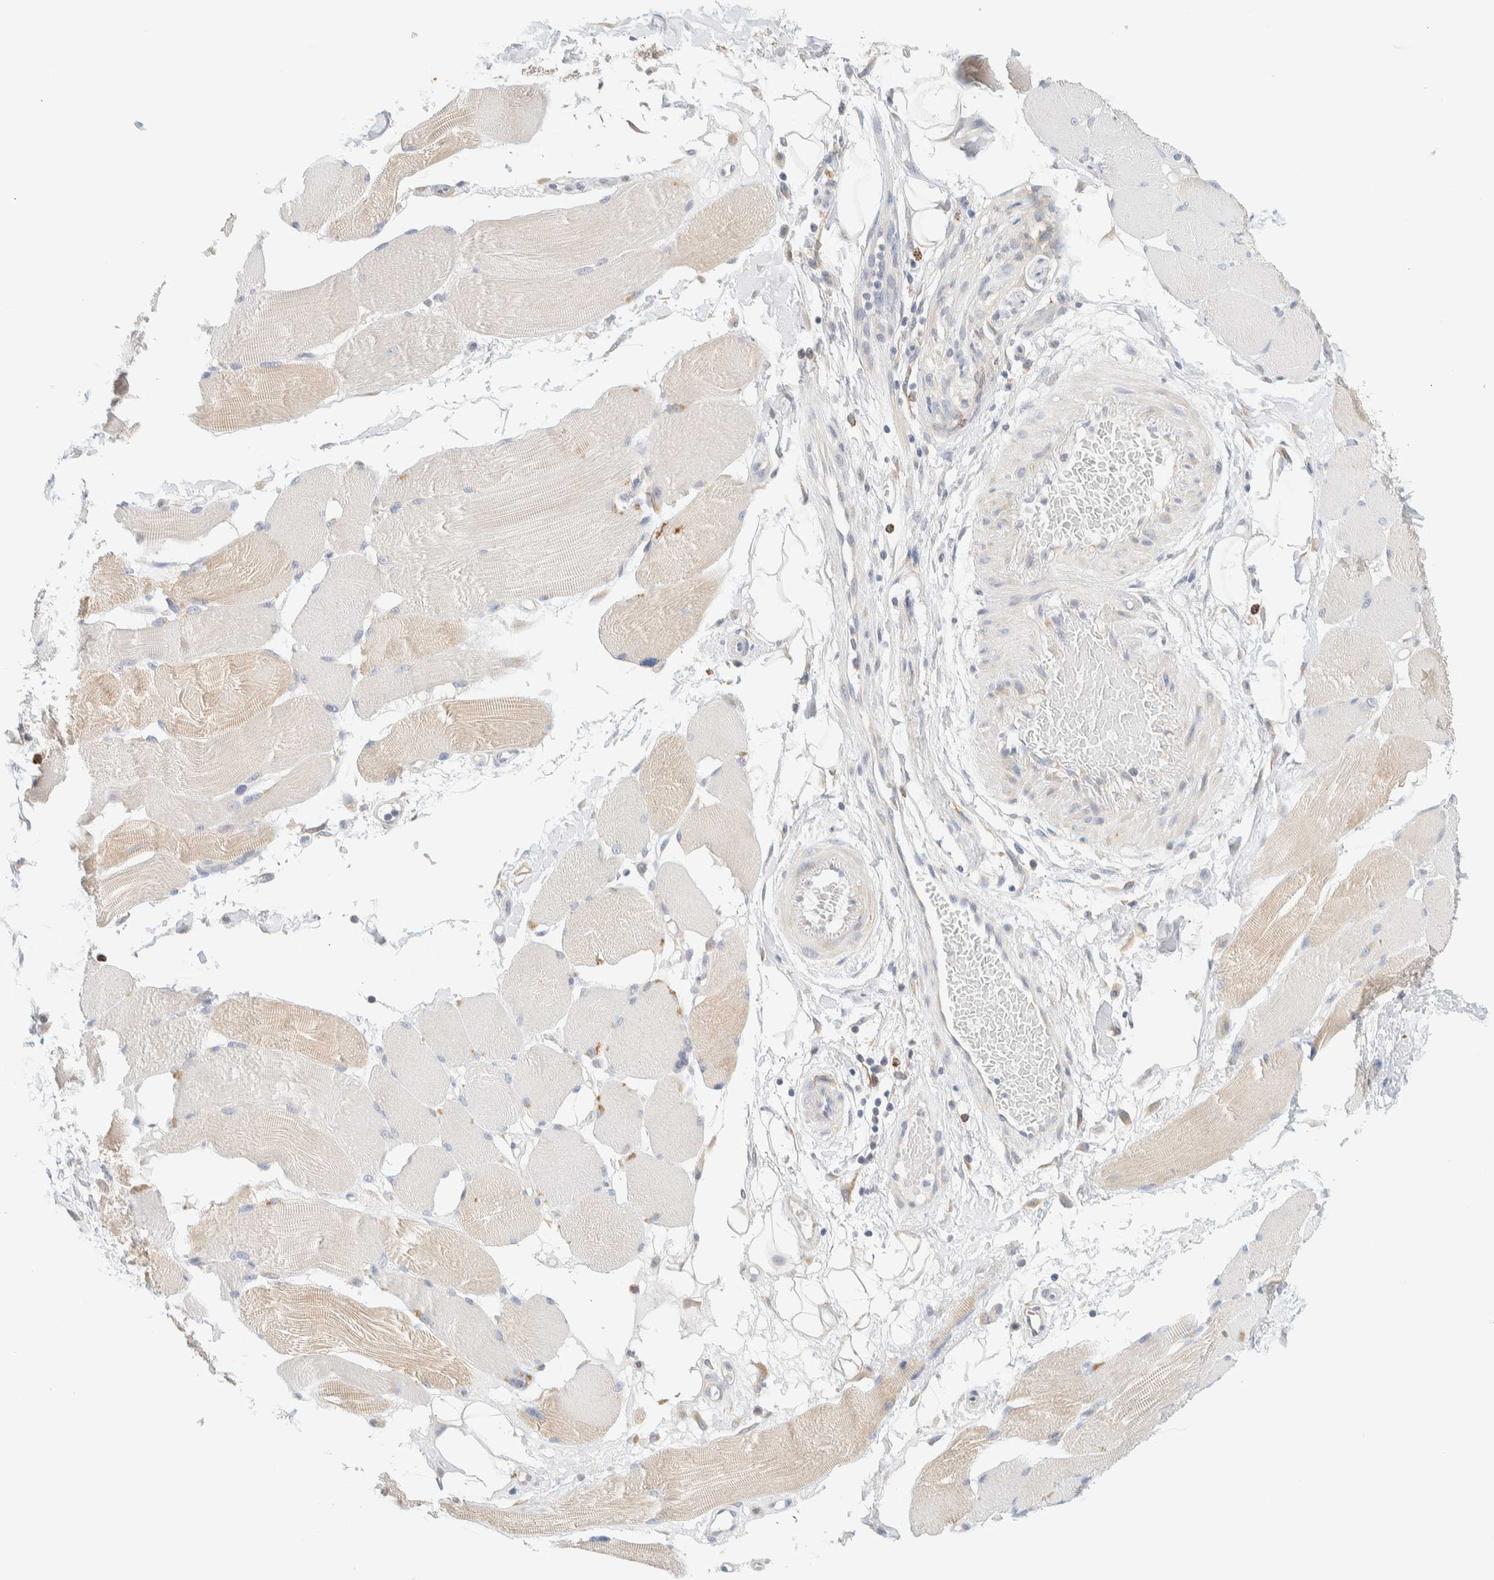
{"staining": {"intensity": "weak", "quantity": "25%-75%", "location": "cytoplasmic/membranous"}, "tissue": "skeletal muscle", "cell_type": "Myocytes", "image_type": "normal", "snomed": [{"axis": "morphology", "description": "Normal tissue, NOS"}, {"axis": "topography", "description": "Skin"}, {"axis": "topography", "description": "Skeletal muscle"}], "caption": "Weak cytoplasmic/membranous positivity for a protein is present in about 25%-75% of myocytes of normal skeletal muscle using immunohistochemistry.", "gene": "NT5C", "patient": {"sex": "male", "age": 83}}